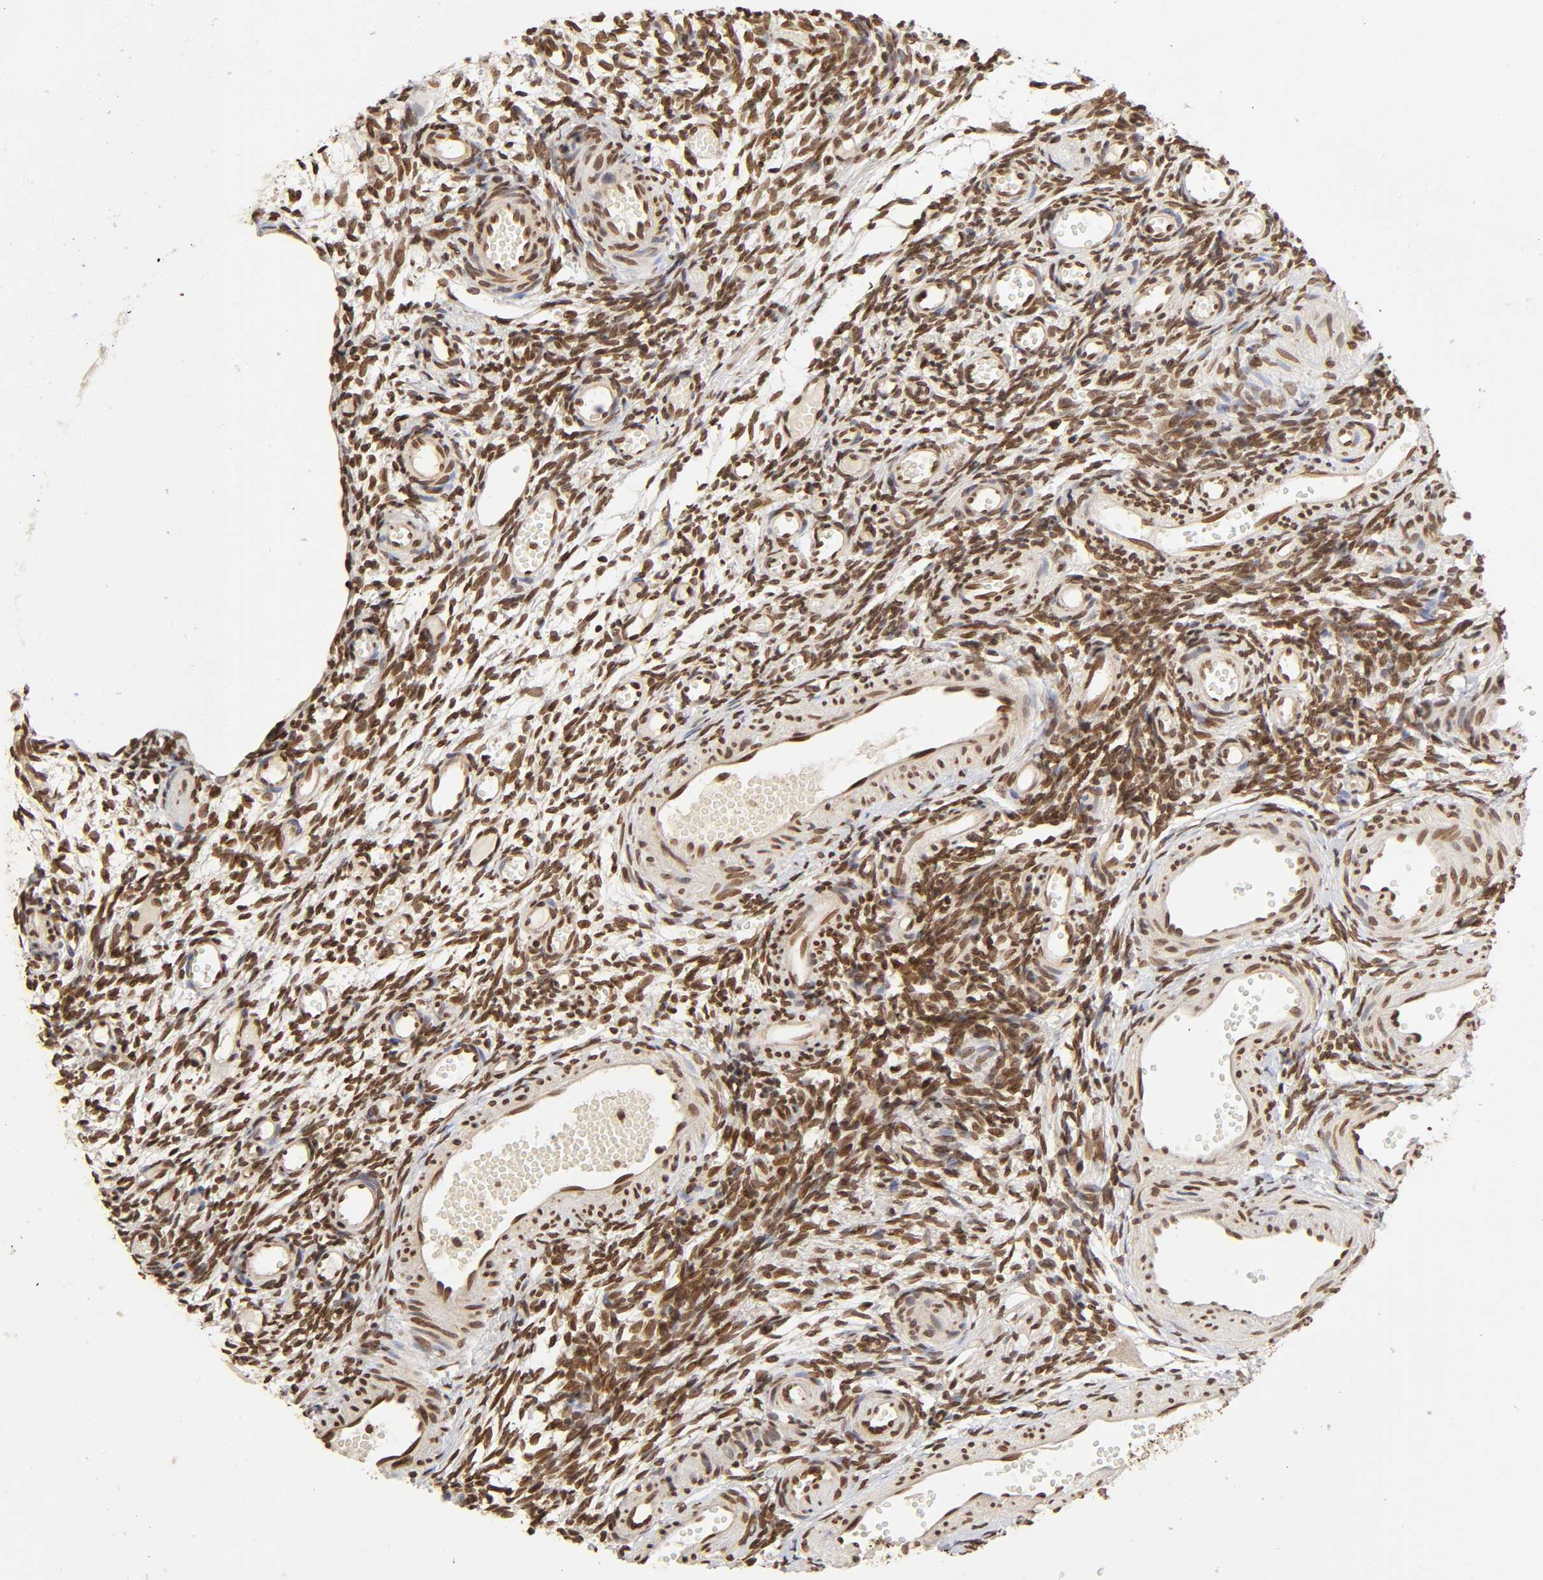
{"staining": {"intensity": "moderate", "quantity": ">75%", "location": "nuclear"}, "tissue": "ovary", "cell_type": "Ovarian stroma cells", "image_type": "normal", "snomed": [{"axis": "morphology", "description": "Normal tissue, NOS"}, {"axis": "topography", "description": "Ovary"}], "caption": "Immunohistochemistry image of benign ovary stained for a protein (brown), which demonstrates medium levels of moderate nuclear expression in about >75% of ovarian stroma cells.", "gene": "MLLT6", "patient": {"sex": "female", "age": 35}}